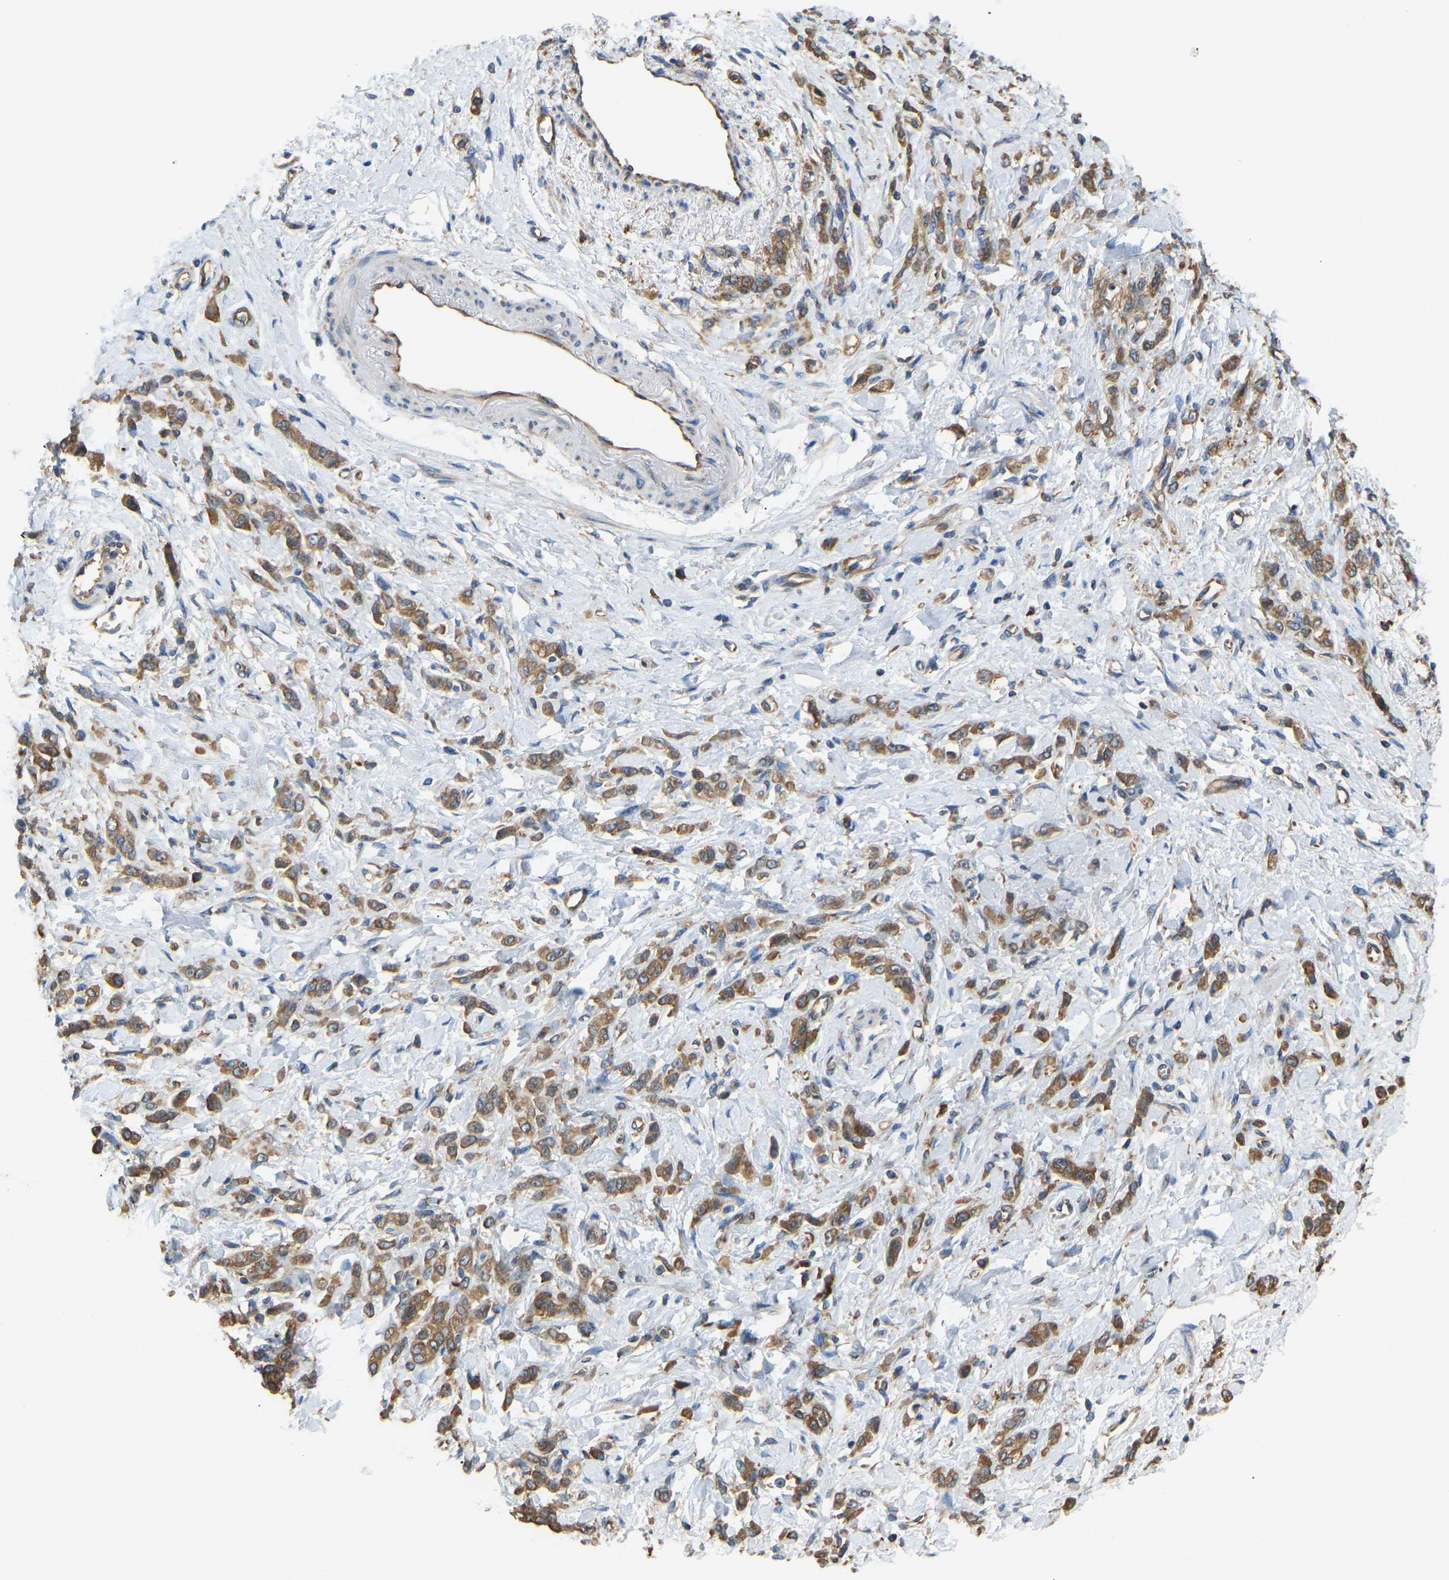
{"staining": {"intensity": "moderate", "quantity": ">75%", "location": "cytoplasmic/membranous"}, "tissue": "stomach cancer", "cell_type": "Tumor cells", "image_type": "cancer", "snomed": [{"axis": "morphology", "description": "Normal tissue, NOS"}, {"axis": "morphology", "description": "Adenocarcinoma, NOS"}, {"axis": "topography", "description": "Stomach"}], "caption": "This micrograph exhibits immunohistochemistry (IHC) staining of human stomach cancer (adenocarcinoma), with medium moderate cytoplasmic/membranous expression in about >75% of tumor cells.", "gene": "RPS6KB2", "patient": {"sex": "male", "age": 82}}